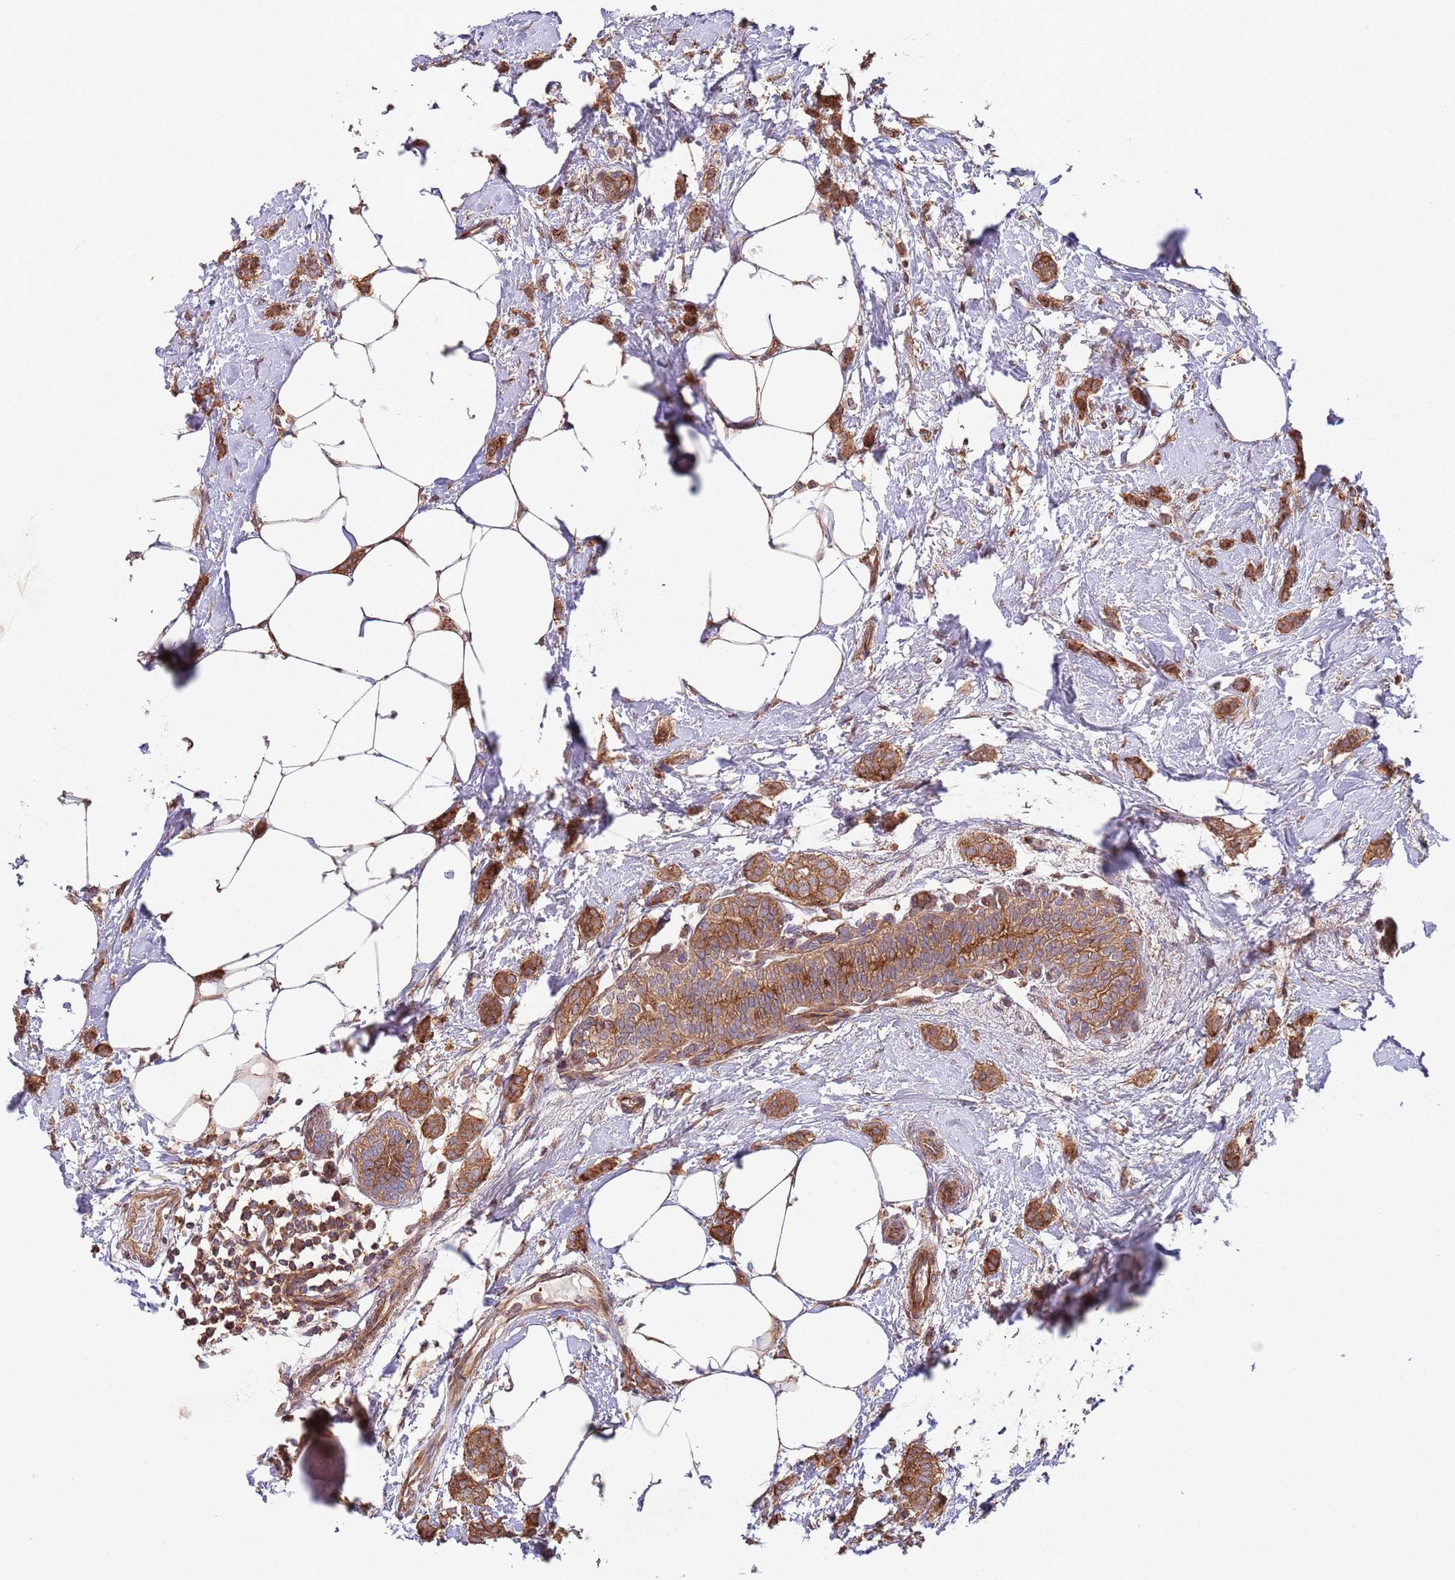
{"staining": {"intensity": "moderate", "quantity": ">75%", "location": "cytoplasmic/membranous"}, "tissue": "breast cancer", "cell_type": "Tumor cells", "image_type": "cancer", "snomed": [{"axis": "morphology", "description": "Duct carcinoma"}, {"axis": "topography", "description": "Breast"}], "caption": "Brown immunohistochemical staining in human breast cancer (infiltrating ductal carcinoma) shows moderate cytoplasmic/membranous staining in approximately >75% of tumor cells.", "gene": "RNF19B", "patient": {"sex": "female", "age": 72}}